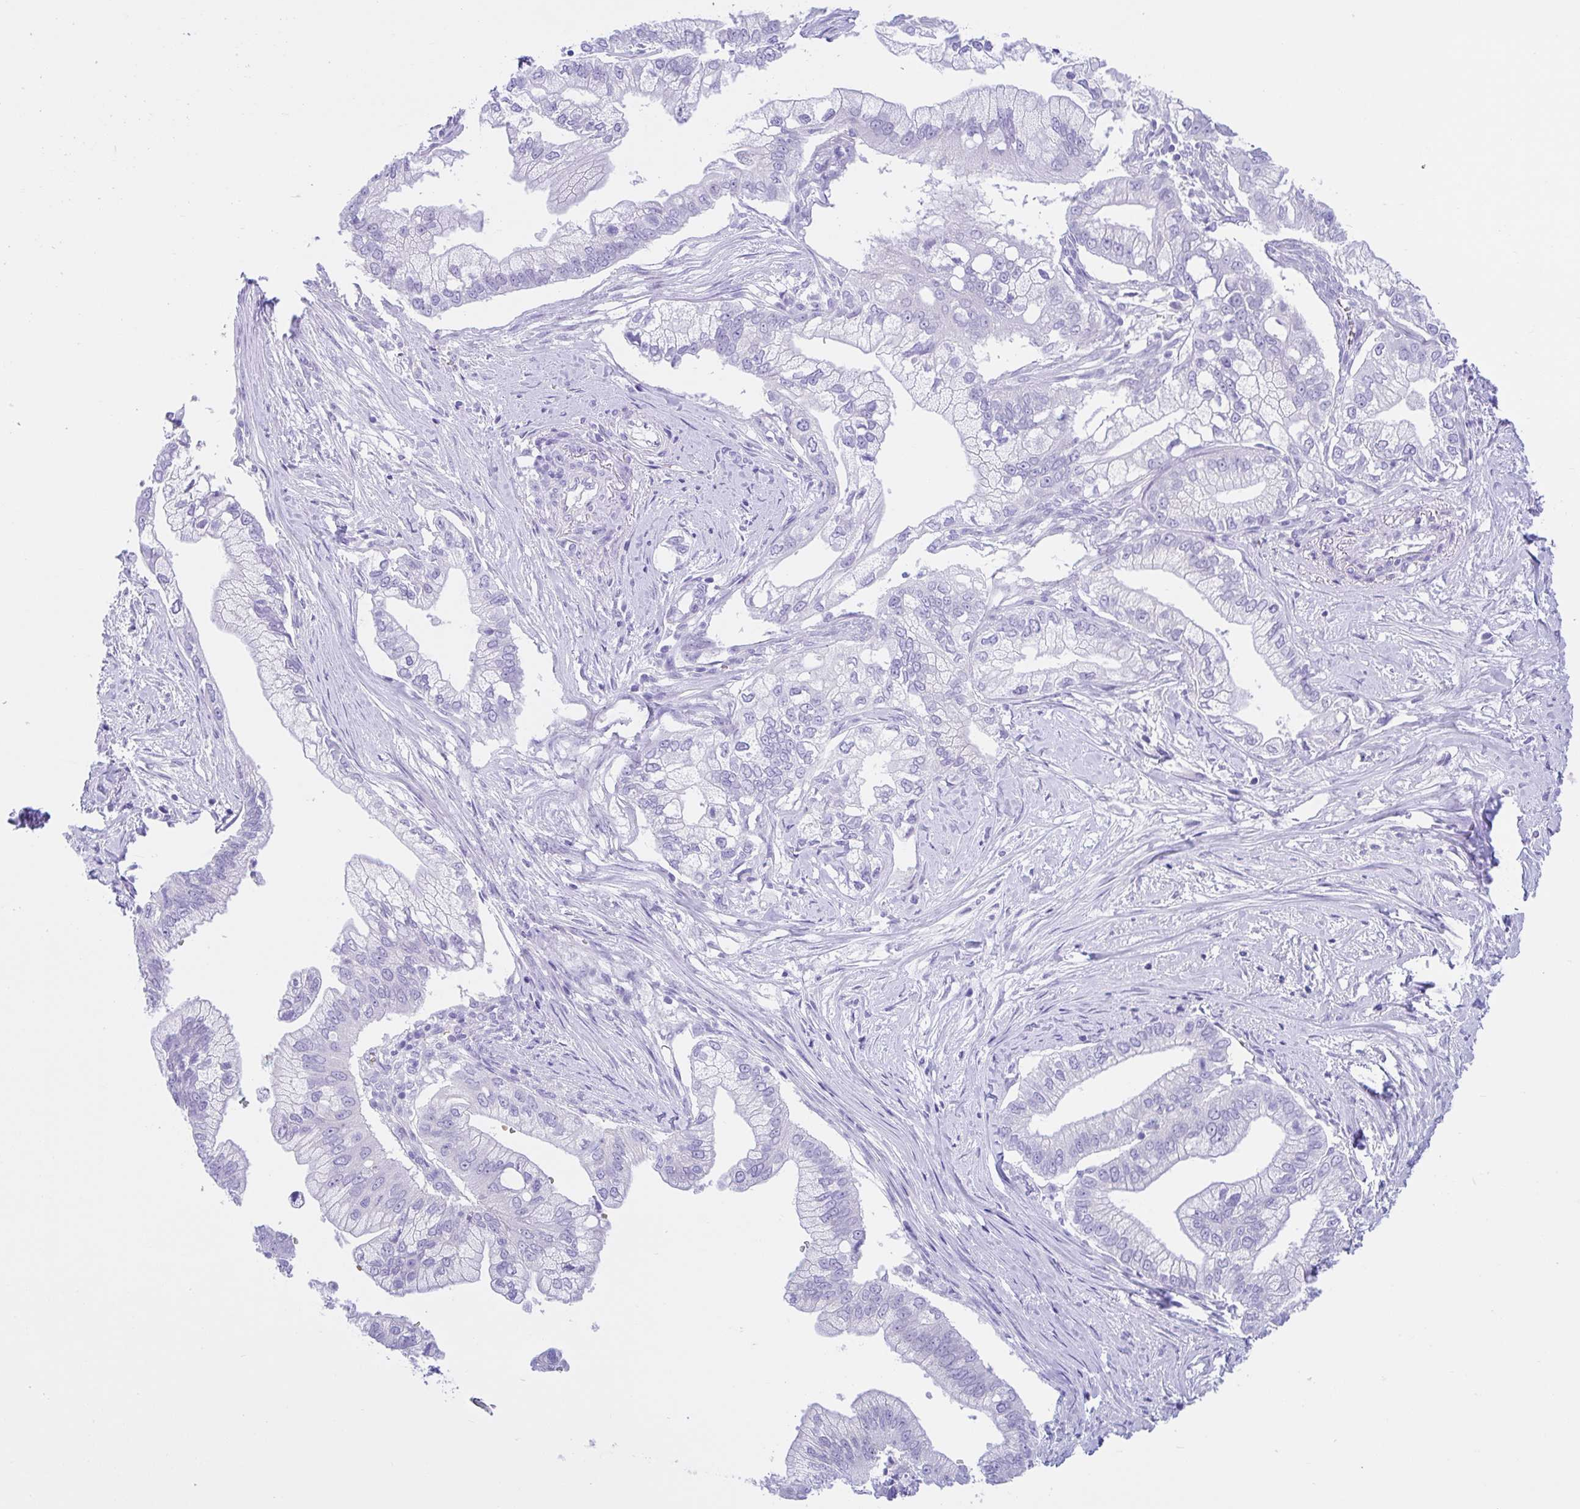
{"staining": {"intensity": "negative", "quantity": "none", "location": "none"}, "tissue": "pancreatic cancer", "cell_type": "Tumor cells", "image_type": "cancer", "snomed": [{"axis": "morphology", "description": "Adenocarcinoma, NOS"}, {"axis": "topography", "description": "Pancreas"}], "caption": "IHC photomicrograph of human adenocarcinoma (pancreatic) stained for a protein (brown), which shows no staining in tumor cells.", "gene": "TMEM79", "patient": {"sex": "male", "age": 70}}